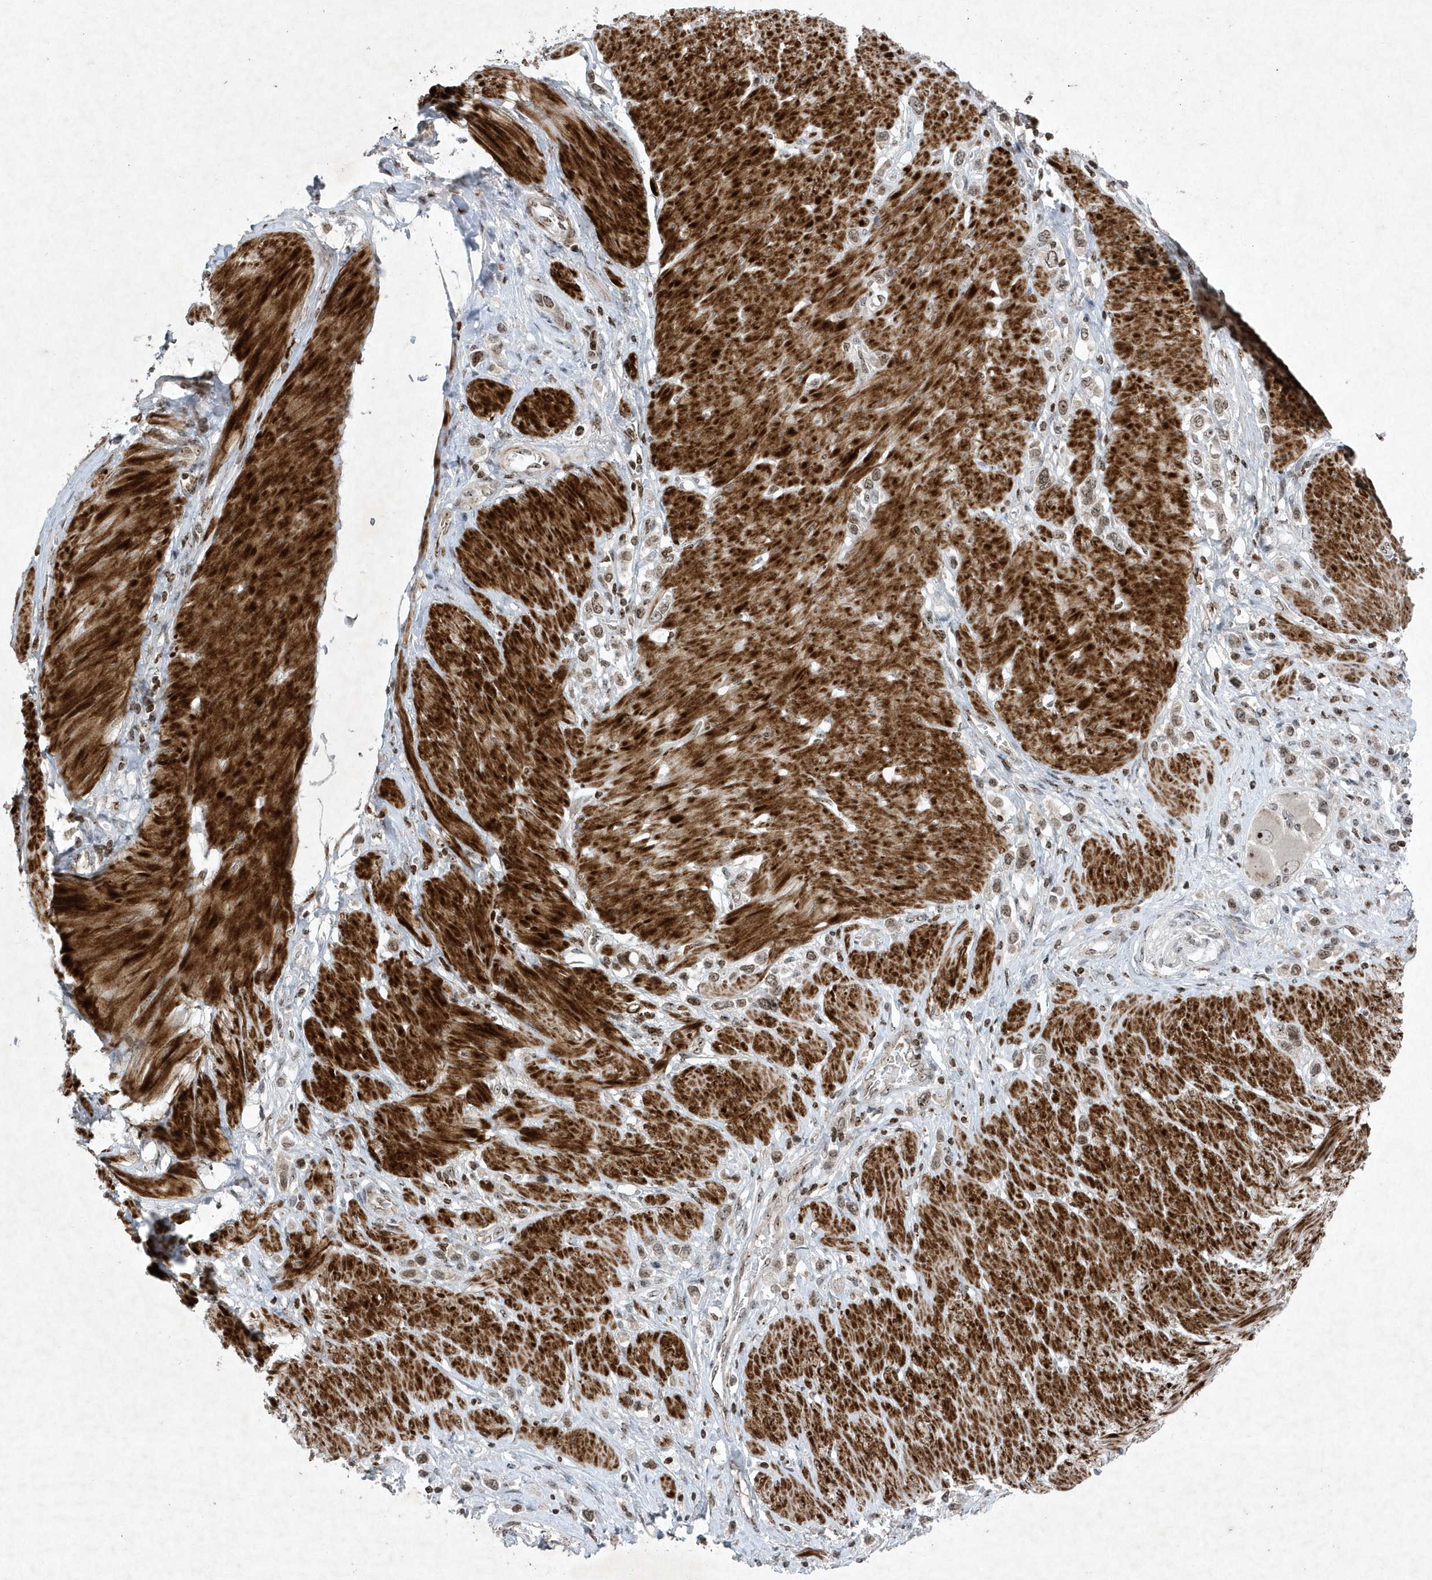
{"staining": {"intensity": "weak", "quantity": ">75%", "location": "nuclear"}, "tissue": "stomach cancer", "cell_type": "Tumor cells", "image_type": "cancer", "snomed": [{"axis": "morphology", "description": "Normal tissue, NOS"}, {"axis": "morphology", "description": "Adenocarcinoma, NOS"}, {"axis": "topography", "description": "Stomach, upper"}, {"axis": "topography", "description": "Stomach"}], "caption": "Tumor cells display weak nuclear expression in approximately >75% of cells in stomach adenocarcinoma.", "gene": "QTRT2", "patient": {"sex": "female", "age": 65}}